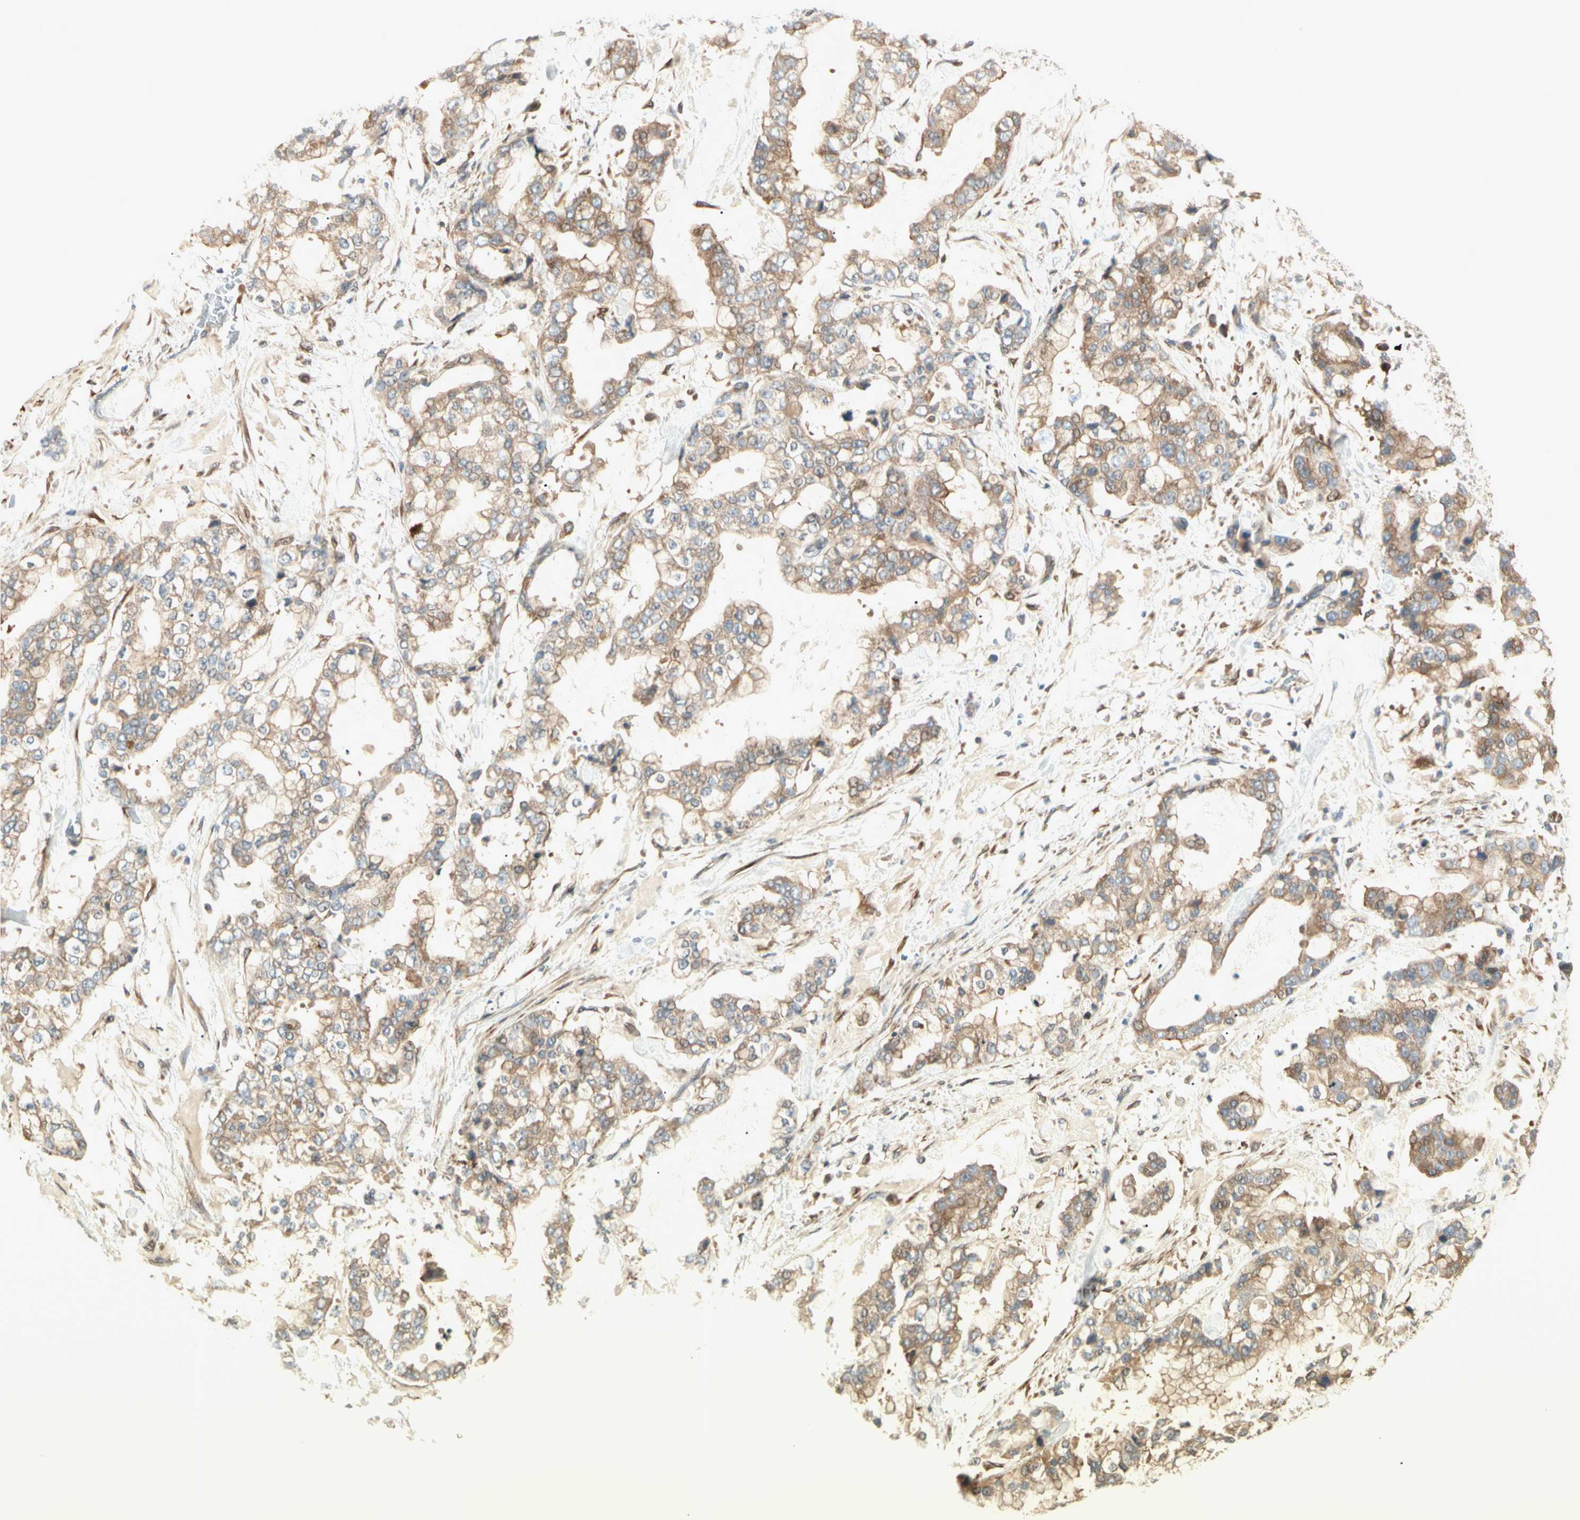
{"staining": {"intensity": "moderate", "quantity": ">75%", "location": "cytoplasmic/membranous"}, "tissue": "stomach cancer", "cell_type": "Tumor cells", "image_type": "cancer", "snomed": [{"axis": "morphology", "description": "Normal tissue, NOS"}, {"axis": "morphology", "description": "Adenocarcinoma, NOS"}, {"axis": "topography", "description": "Stomach, upper"}, {"axis": "topography", "description": "Stomach"}], "caption": "Moderate cytoplasmic/membranous expression is identified in about >75% of tumor cells in stomach cancer (adenocarcinoma).", "gene": "IRAG1", "patient": {"sex": "male", "age": 76}}